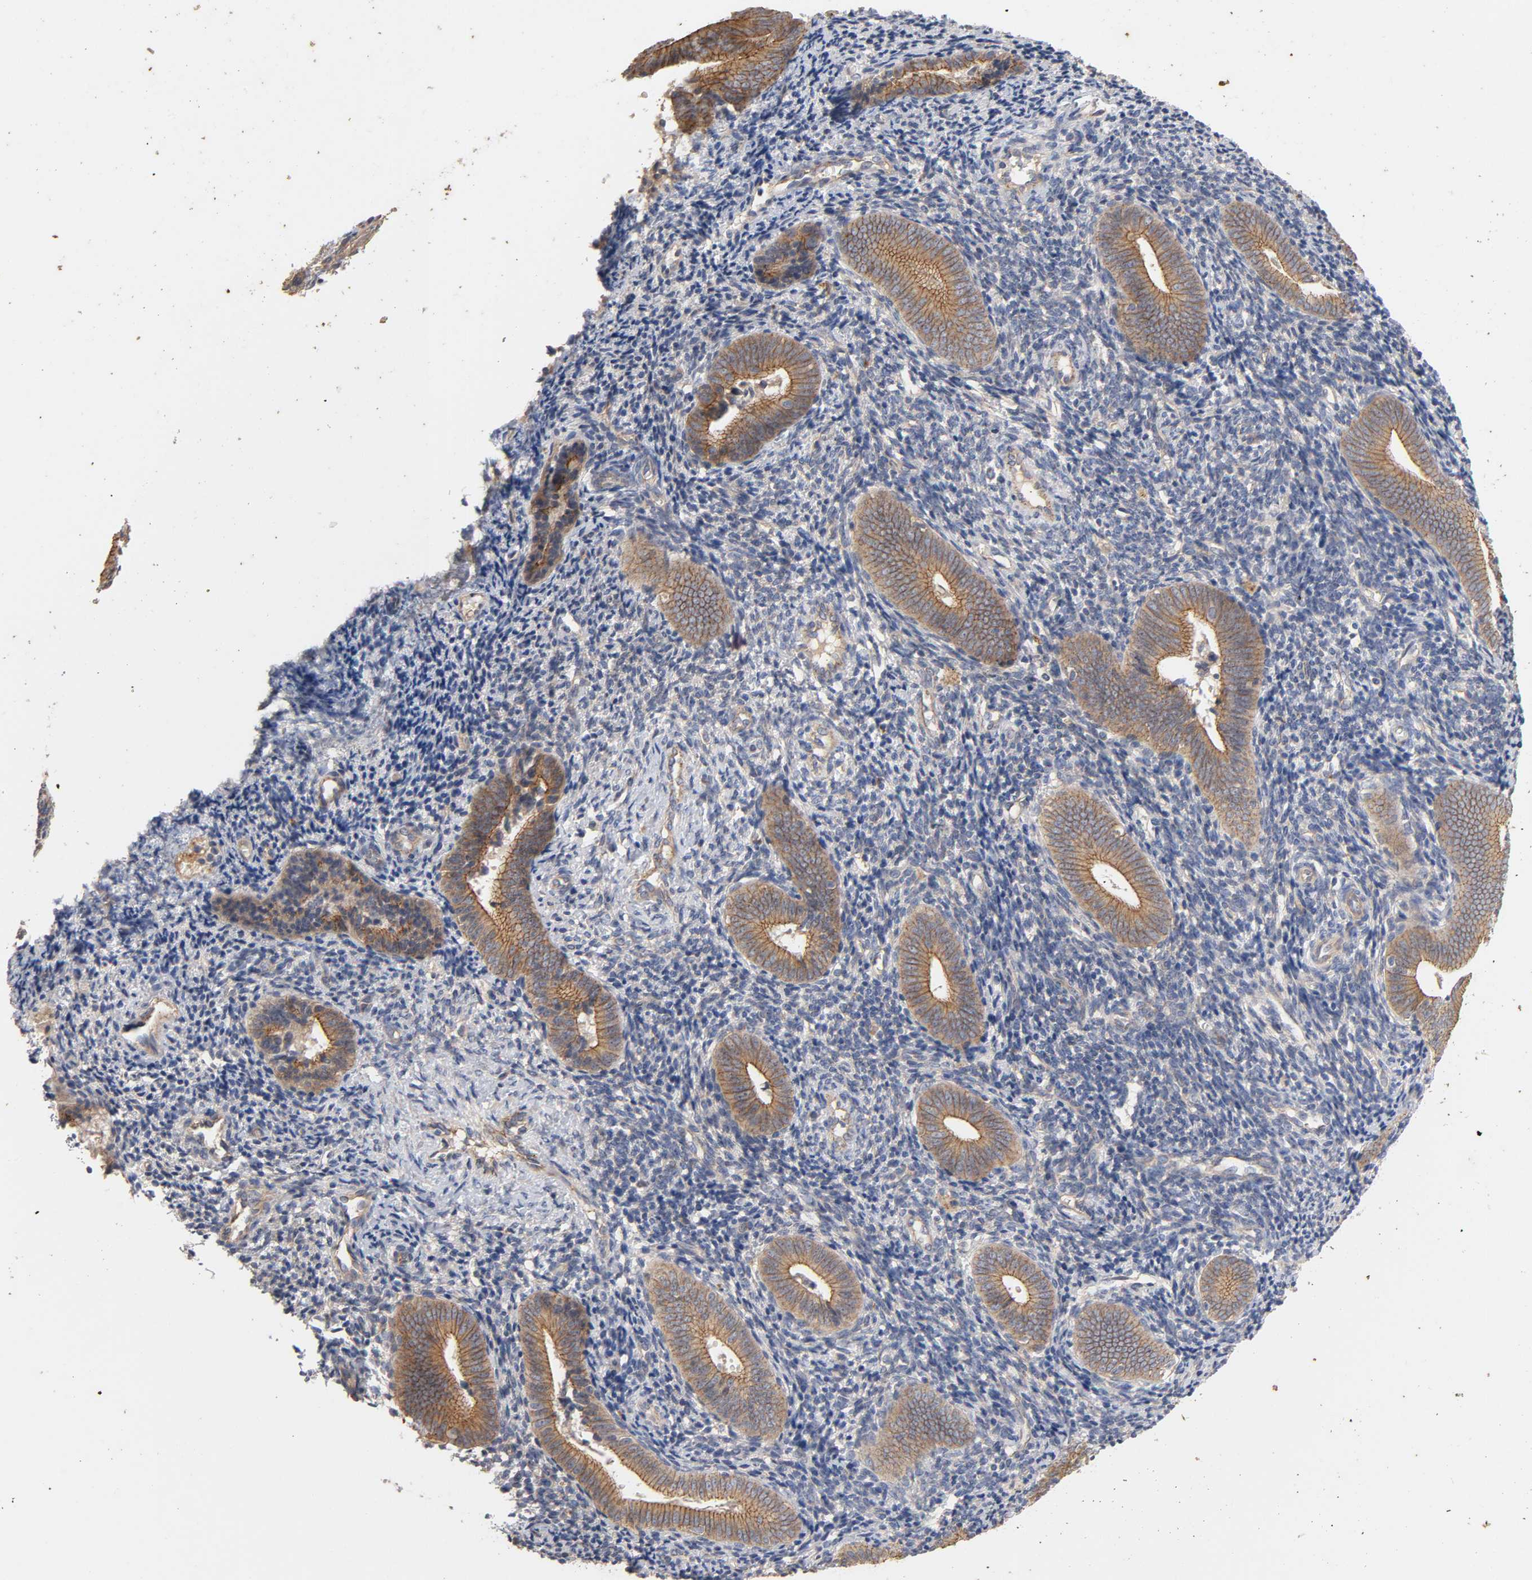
{"staining": {"intensity": "weak", "quantity": ">75%", "location": "cytoplasmic/membranous"}, "tissue": "endometrium", "cell_type": "Cells in endometrial stroma", "image_type": "normal", "snomed": [{"axis": "morphology", "description": "Normal tissue, NOS"}, {"axis": "topography", "description": "Uterus"}, {"axis": "topography", "description": "Endometrium"}], "caption": "Cells in endometrial stroma exhibit weak cytoplasmic/membranous staining in approximately >75% of cells in normal endometrium.", "gene": "PDZD11", "patient": {"sex": "female", "age": 33}}